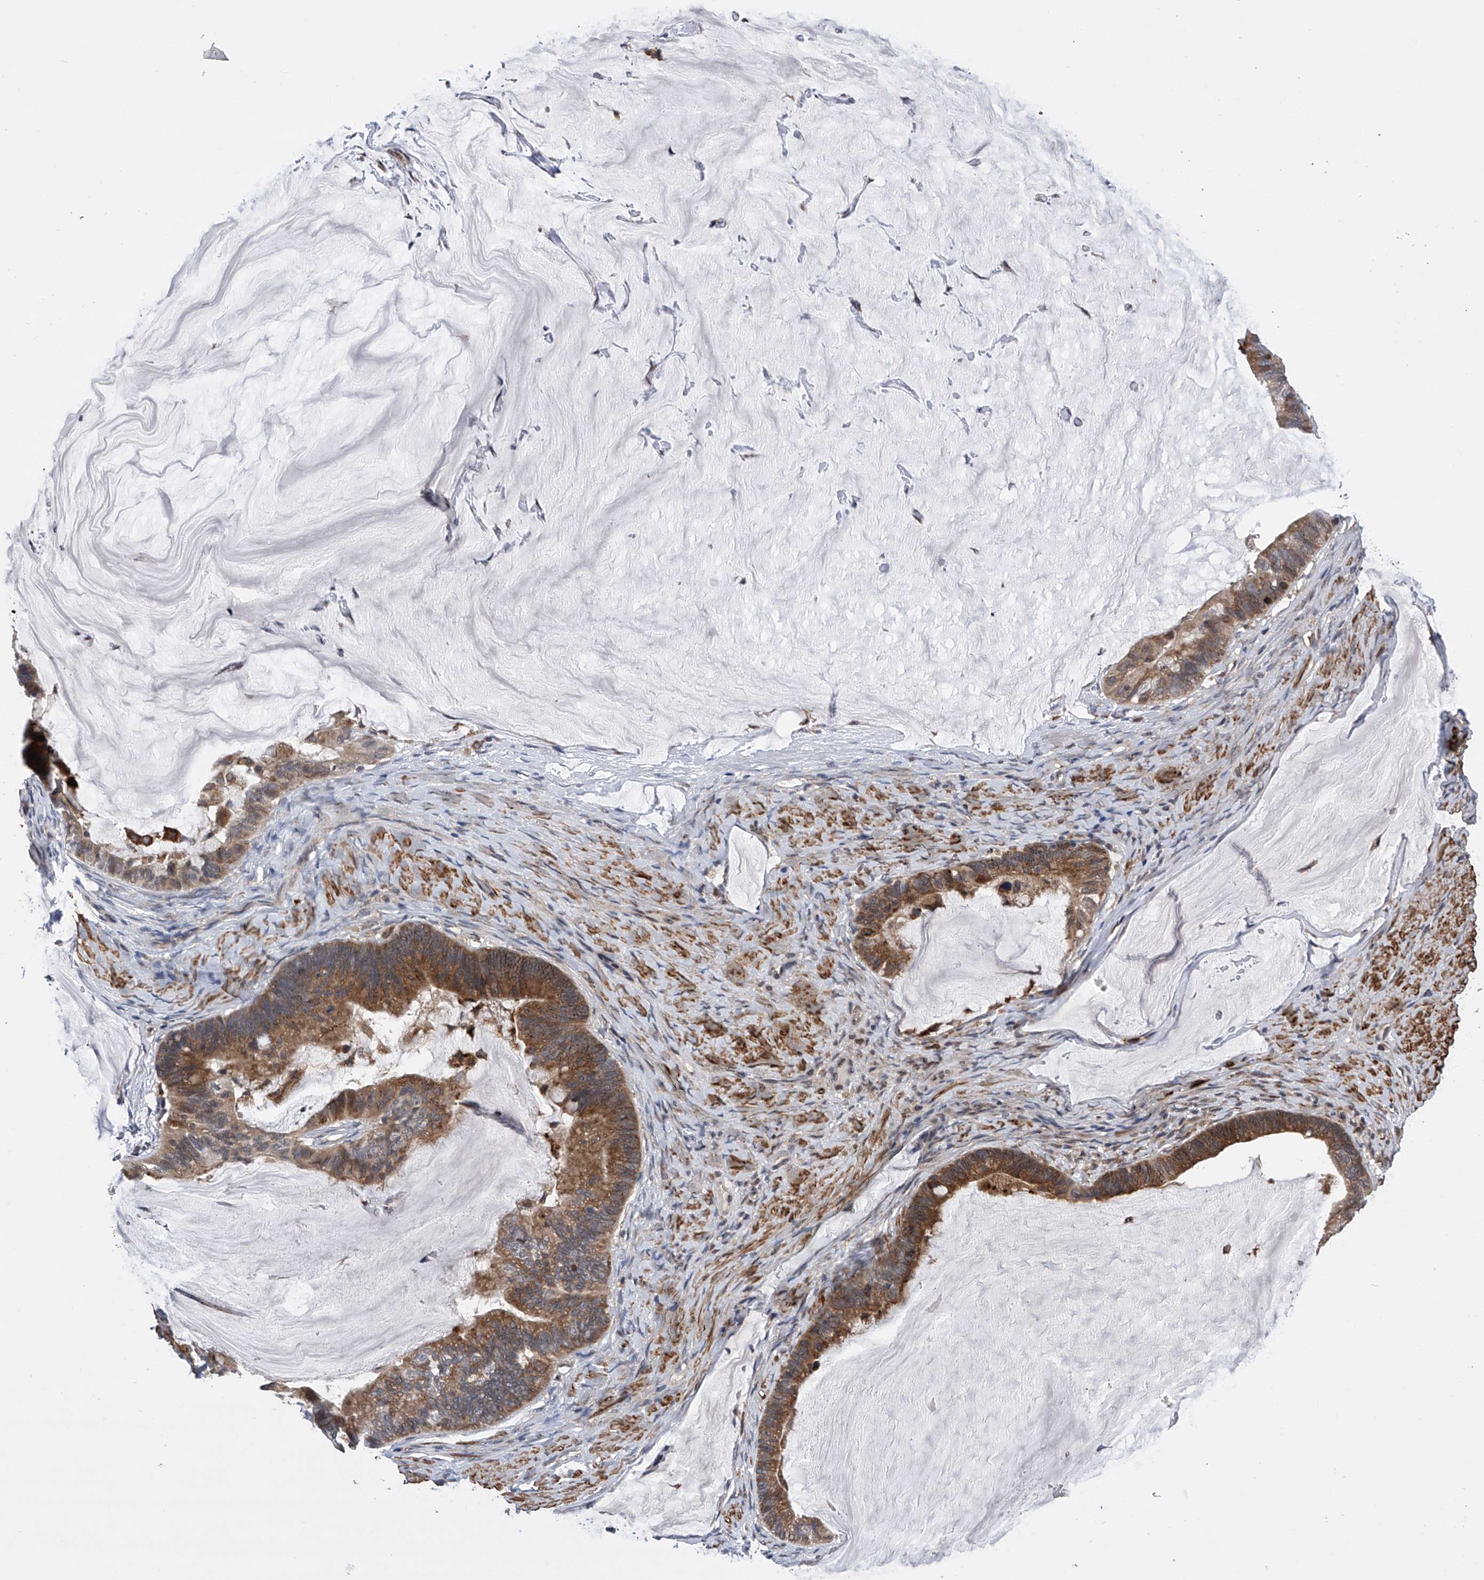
{"staining": {"intensity": "strong", "quantity": ">75%", "location": "cytoplasmic/membranous"}, "tissue": "ovarian cancer", "cell_type": "Tumor cells", "image_type": "cancer", "snomed": [{"axis": "morphology", "description": "Cystadenocarcinoma, mucinous, NOS"}, {"axis": "topography", "description": "Ovary"}], "caption": "Immunohistochemistry histopathology image of human ovarian cancer stained for a protein (brown), which demonstrates high levels of strong cytoplasmic/membranous expression in approximately >75% of tumor cells.", "gene": "SPOCK1", "patient": {"sex": "female", "age": 61}}